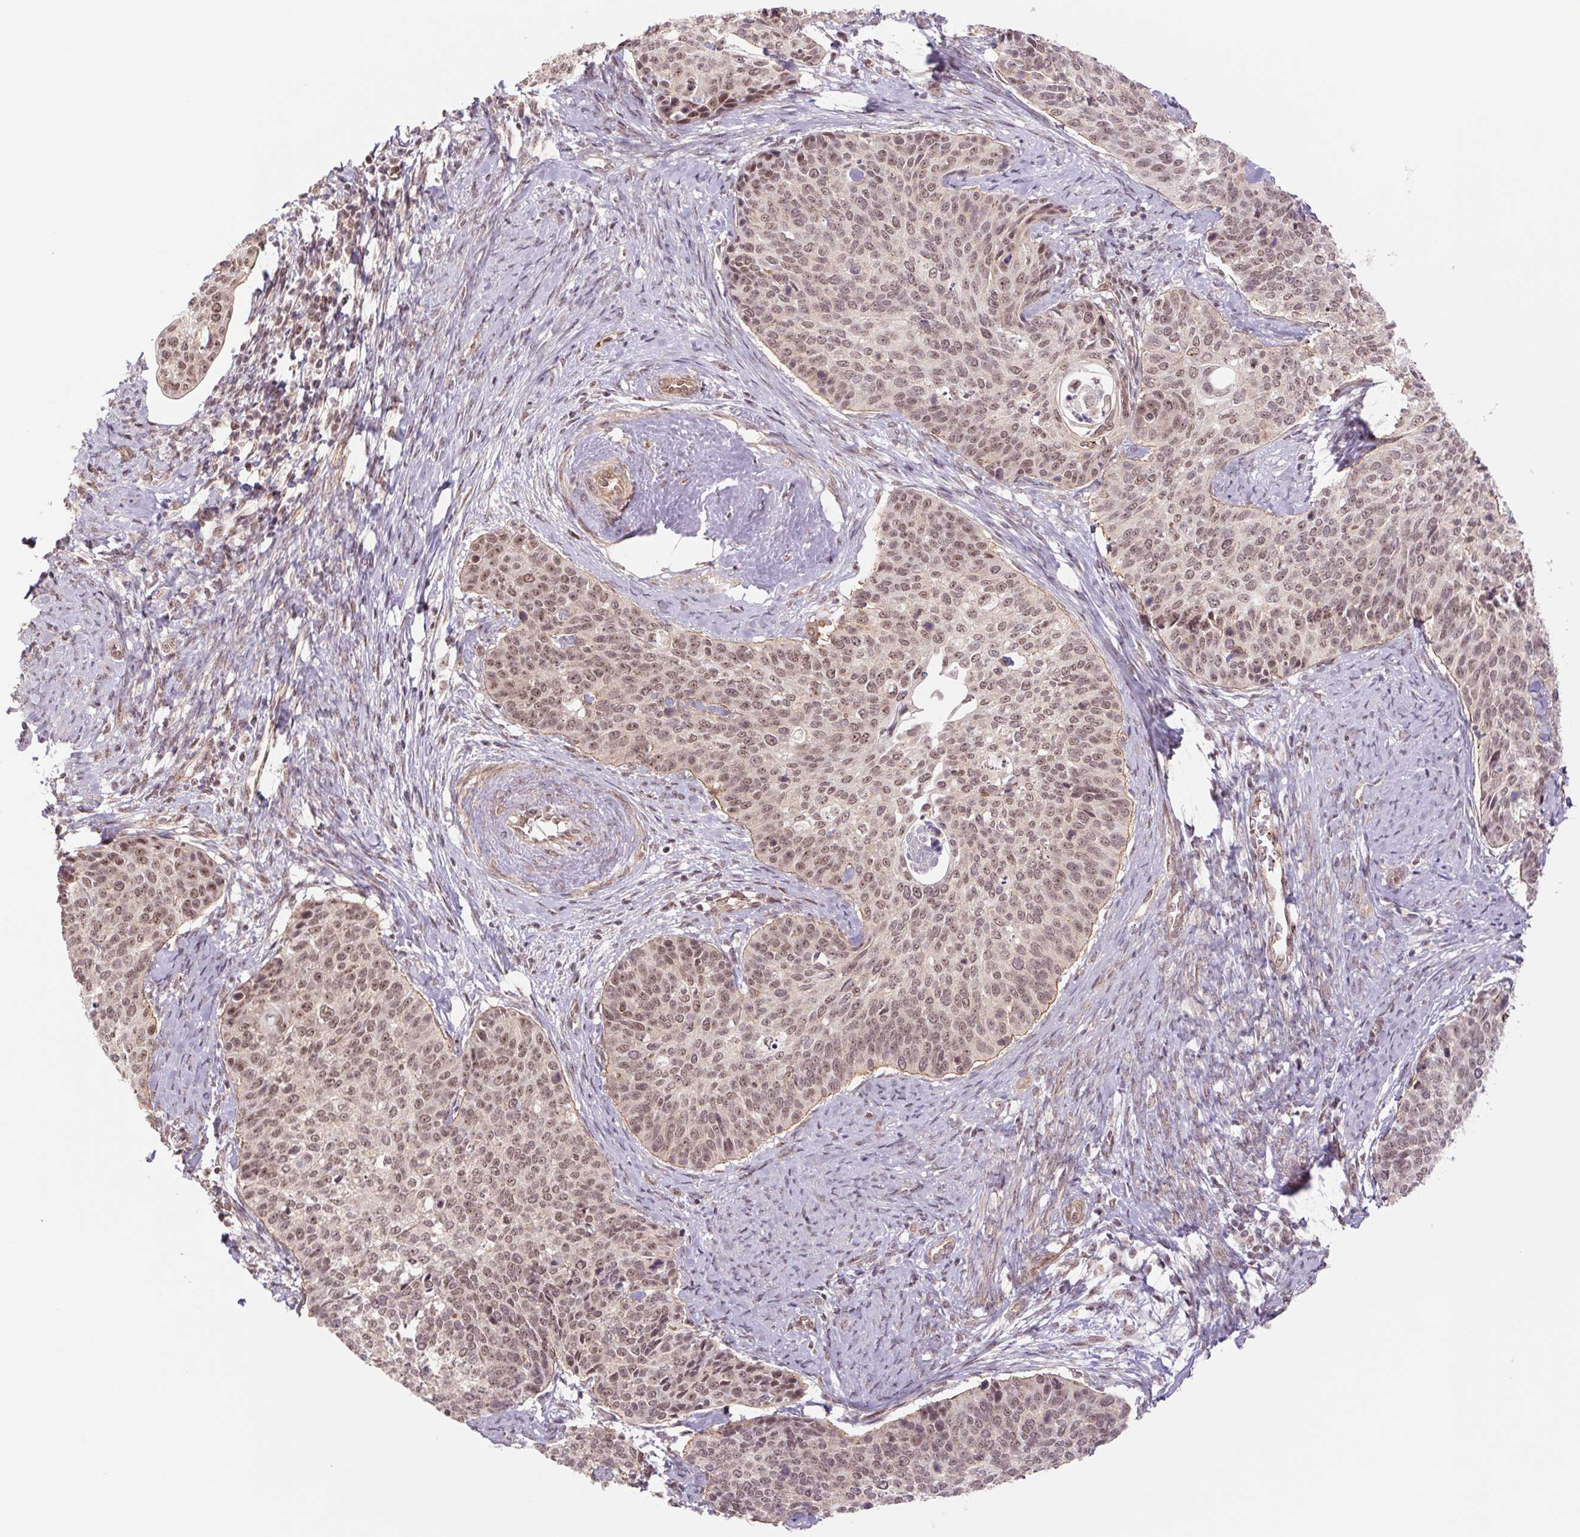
{"staining": {"intensity": "moderate", "quantity": ">75%", "location": "nuclear"}, "tissue": "cervical cancer", "cell_type": "Tumor cells", "image_type": "cancer", "snomed": [{"axis": "morphology", "description": "Squamous cell carcinoma, NOS"}, {"axis": "topography", "description": "Cervix"}], "caption": "Immunohistochemistry (DAB (3,3'-diaminobenzidine)) staining of cervical cancer reveals moderate nuclear protein staining in about >75% of tumor cells.", "gene": "CWC25", "patient": {"sex": "female", "age": 69}}